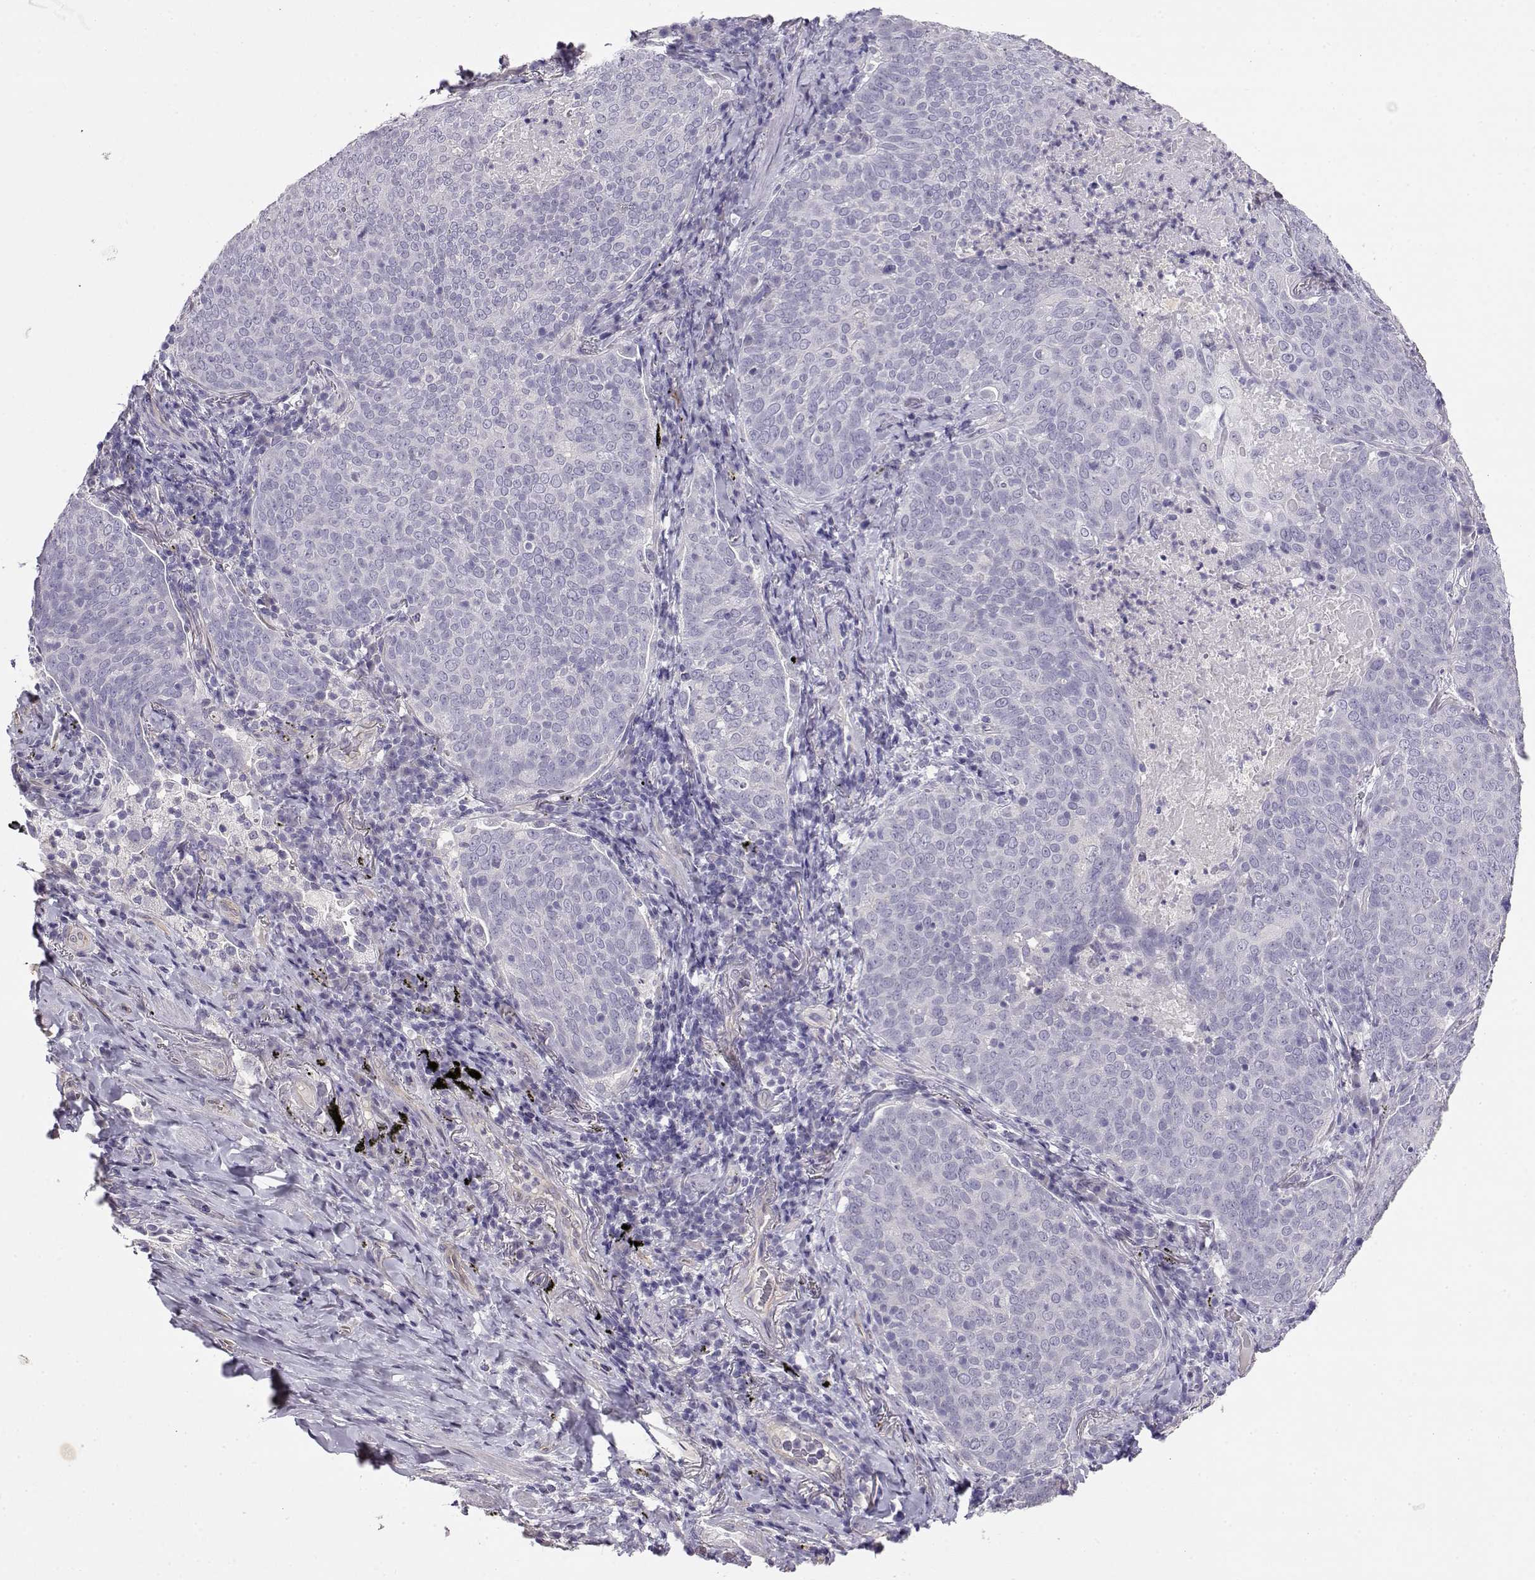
{"staining": {"intensity": "negative", "quantity": "none", "location": "none"}, "tissue": "lung cancer", "cell_type": "Tumor cells", "image_type": "cancer", "snomed": [{"axis": "morphology", "description": "Squamous cell carcinoma, NOS"}, {"axis": "topography", "description": "Lung"}], "caption": "Image shows no protein positivity in tumor cells of lung cancer tissue.", "gene": "ENDOU", "patient": {"sex": "male", "age": 82}}